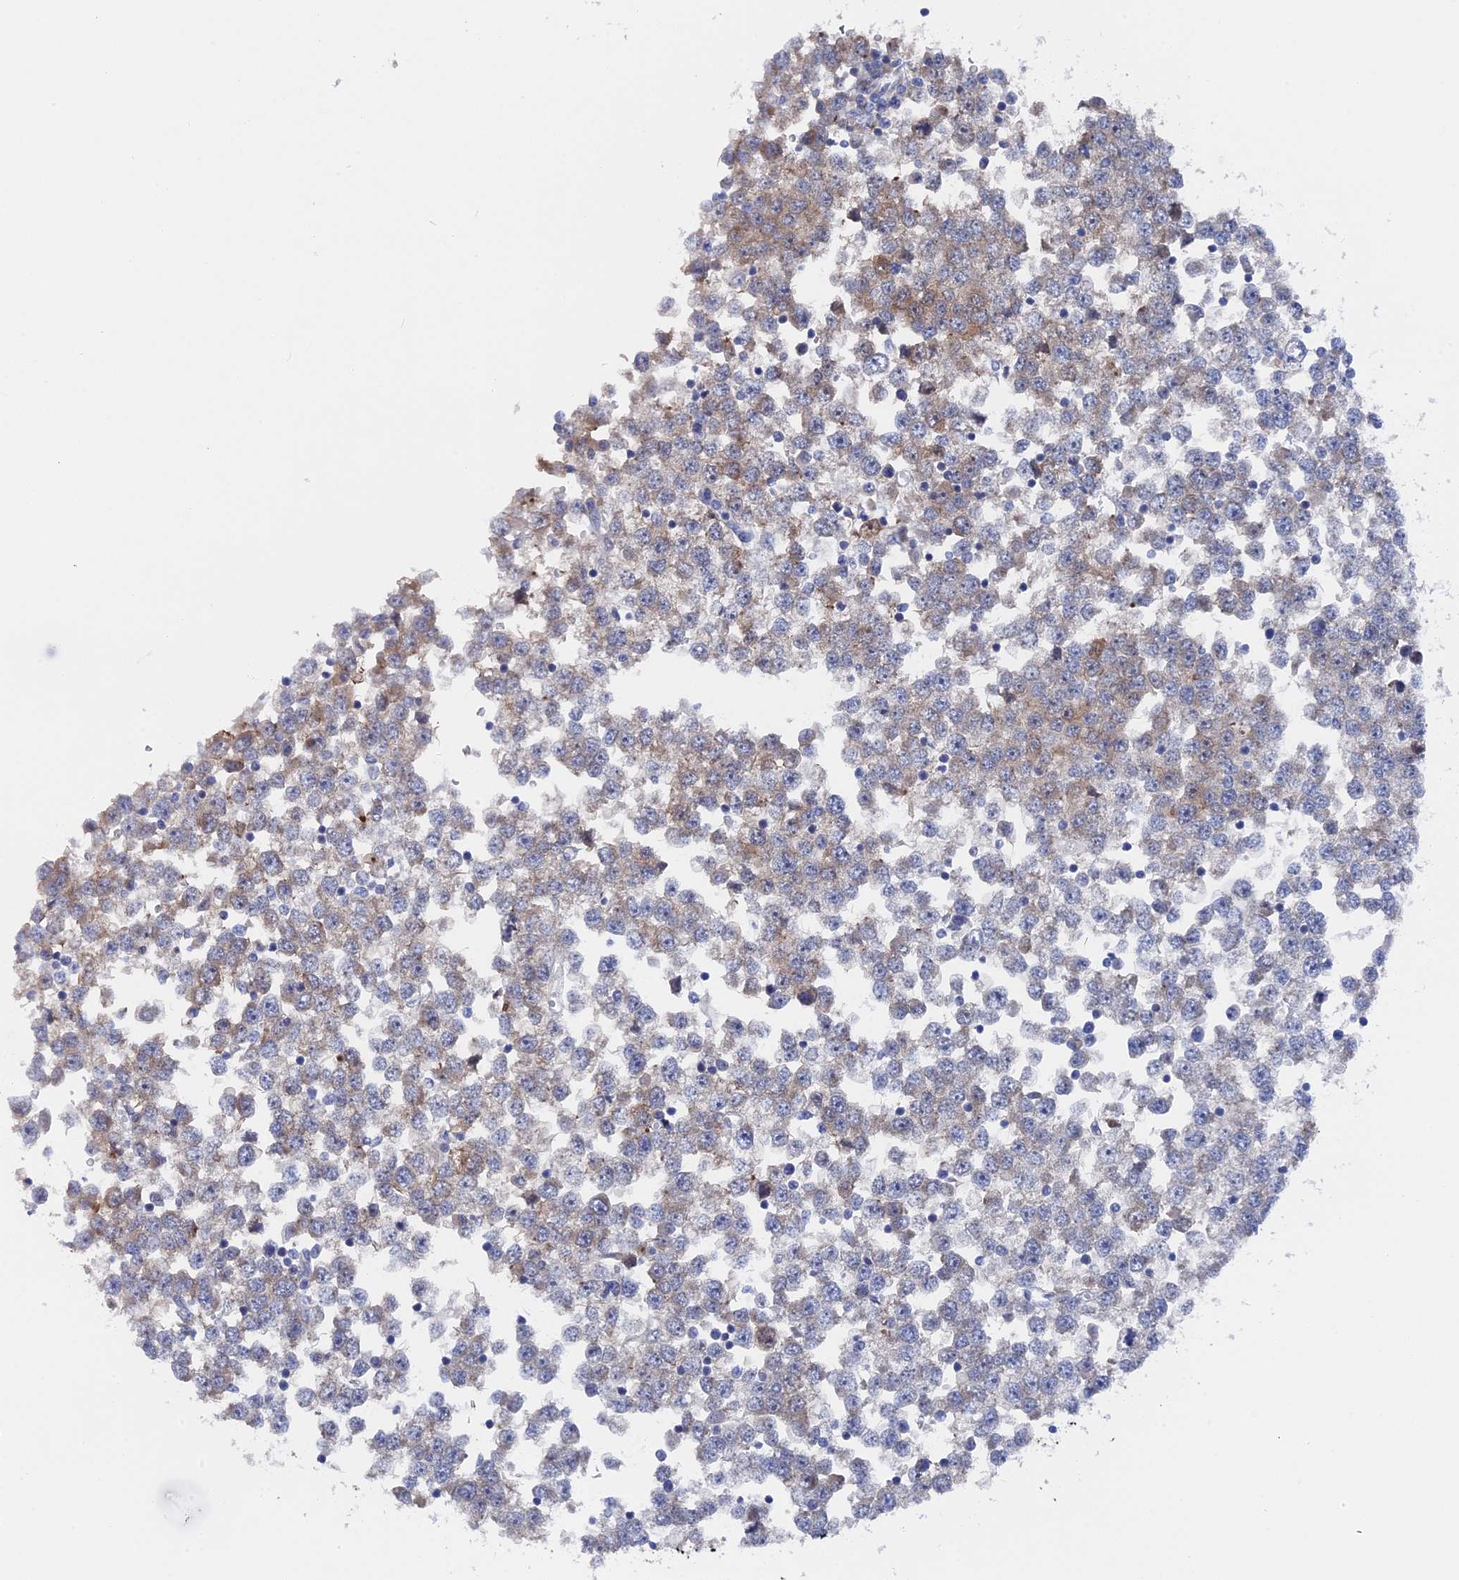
{"staining": {"intensity": "weak", "quantity": "25%-75%", "location": "cytoplasmic/membranous"}, "tissue": "testis cancer", "cell_type": "Tumor cells", "image_type": "cancer", "snomed": [{"axis": "morphology", "description": "Seminoma, NOS"}, {"axis": "topography", "description": "Testis"}], "caption": "Human testis seminoma stained with a brown dye exhibits weak cytoplasmic/membranous positive positivity in approximately 25%-75% of tumor cells.", "gene": "TMEM161A", "patient": {"sex": "male", "age": 65}}